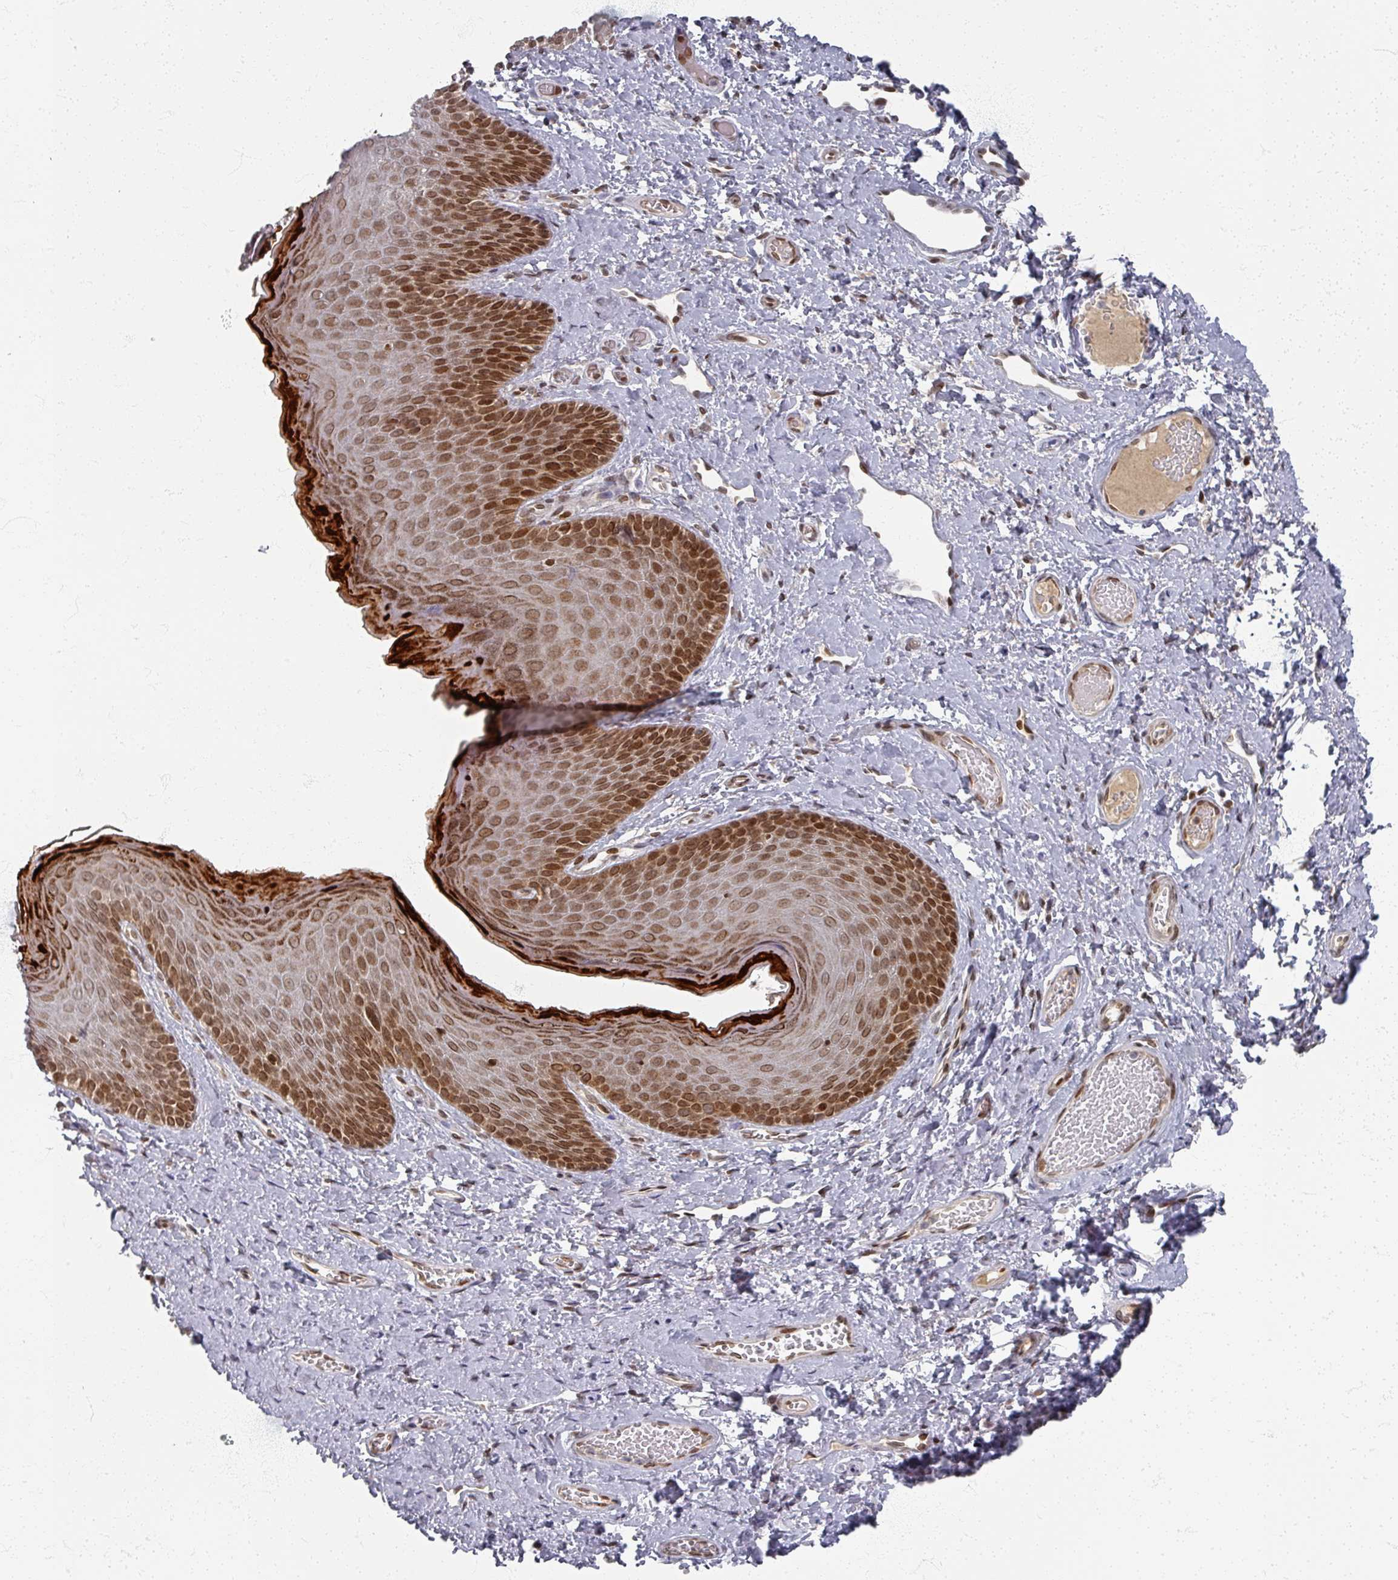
{"staining": {"intensity": "strong", "quantity": ">75%", "location": "cytoplasmic/membranous,nuclear"}, "tissue": "skin", "cell_type": "Epidermal cells", "image_type": "normal", "snomed": [{"axis": "morphology", "description": "Normal tissue, NOS"}, {"axis": "topography", "description": "Anal"}], "caption": "An IHC photomicrograph of benign tissue is shown. Protein staining in brown labels strong cytoplasmic/membranous,nuclear positivity in skin within epidermal cells. The protein of interest is shown in brown color, while the nuclei are stained blue.", "gene": "PSKH1", "patient": {"sex": "female", "age": 40}}